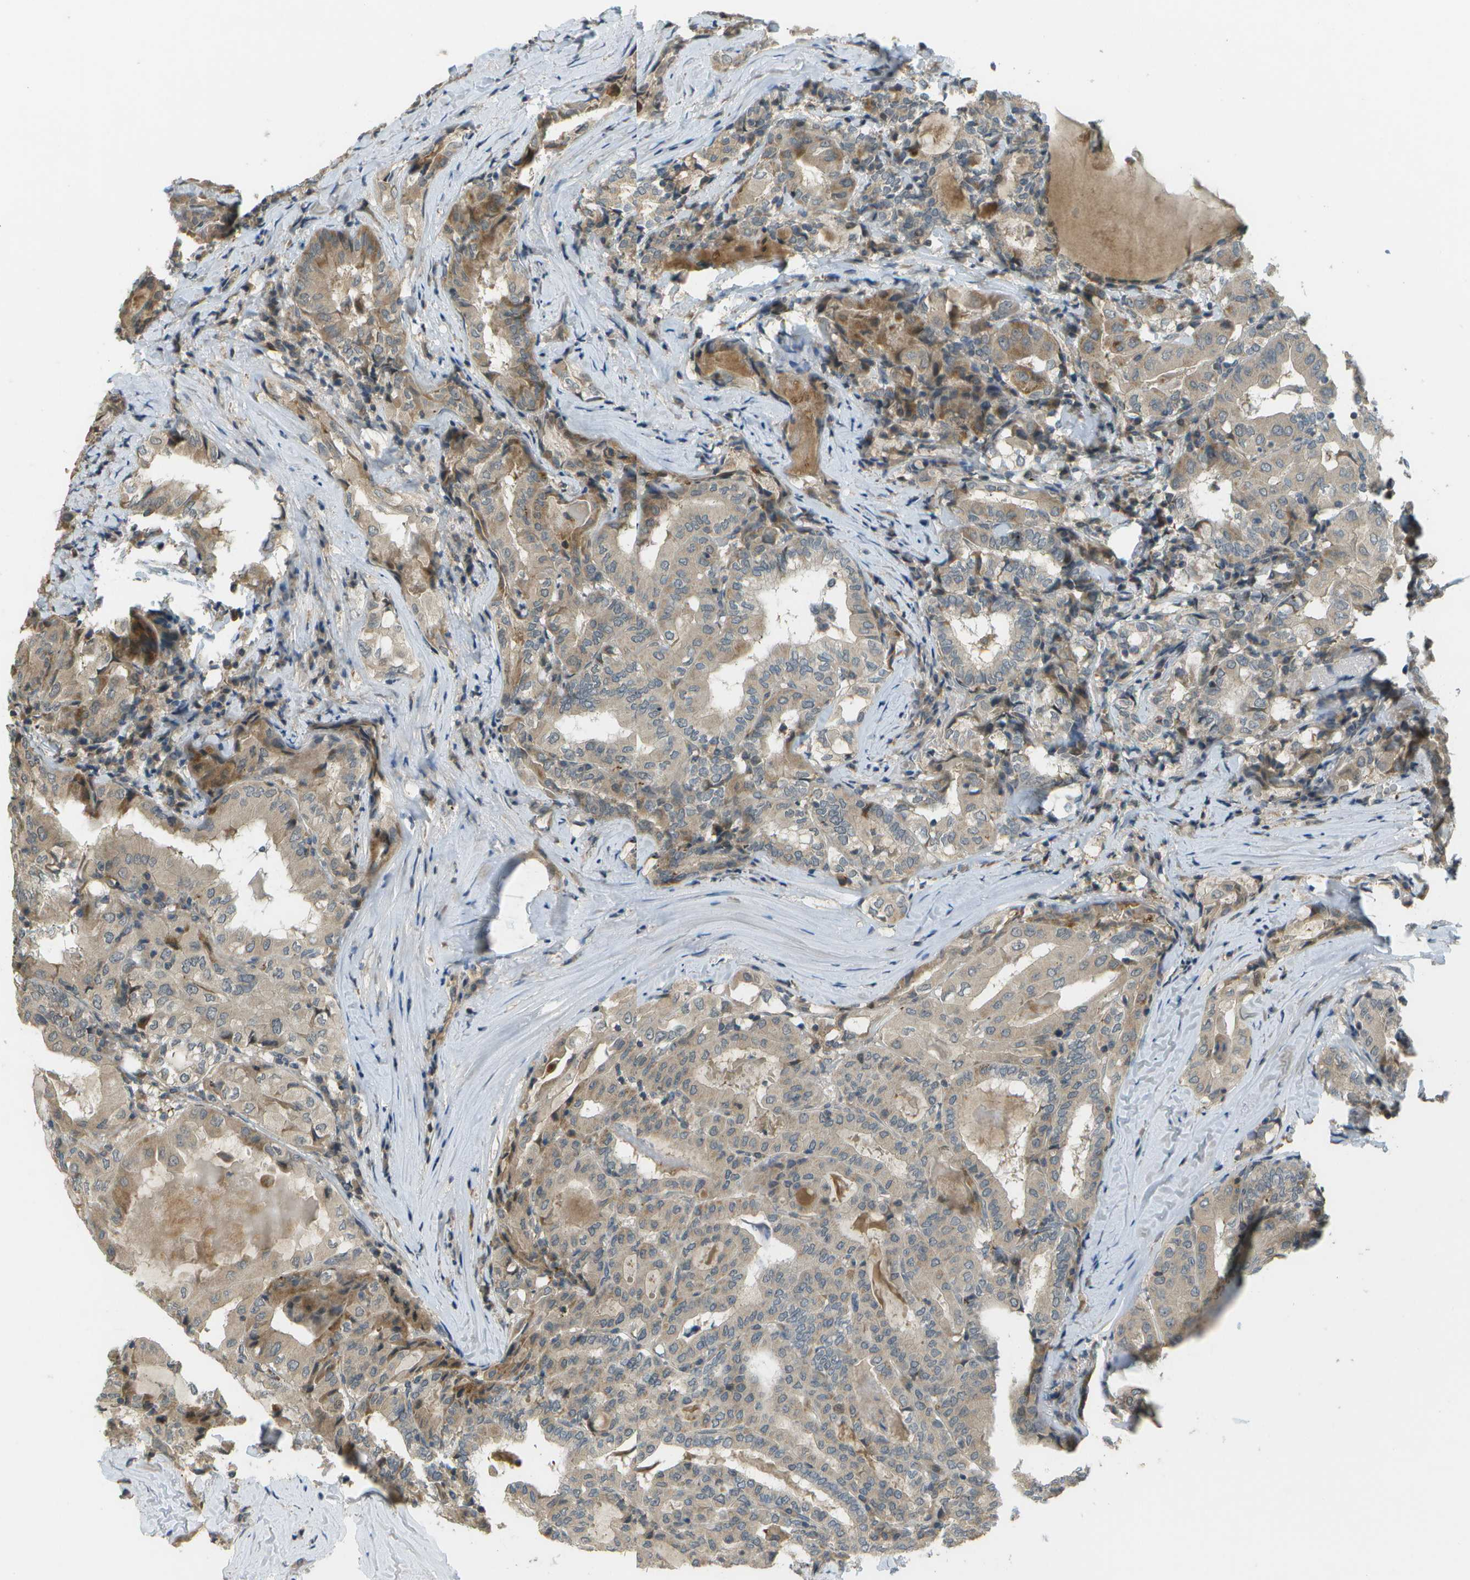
{"staining": {"intensity": "weak", "quantity": "25%-75%", "location": "cytoplasmic/membranous"}, "tissue": "thyroid cancer", "cell_type": "Tumor cells", "image_type": "cancer", "snomed": [{"axis": "morphology", "description": "Papillary adenocarcinoma, NOS"}, {"axis": "topography", "description": "Thyroid gland"}], "caption": "Immunohistochemistry (DAB) staining of human thyroid papillary adenocarcinoma reveals weak cytoplasmic/membranous protein positivity in about 25%-75% of tumor cells. Immunohistochemistry (ihc) stains the protein of interest in brown and the nuclei are stained blue.", "gene": "WNK2", "patient": {"sex": "female", "age": 42}}